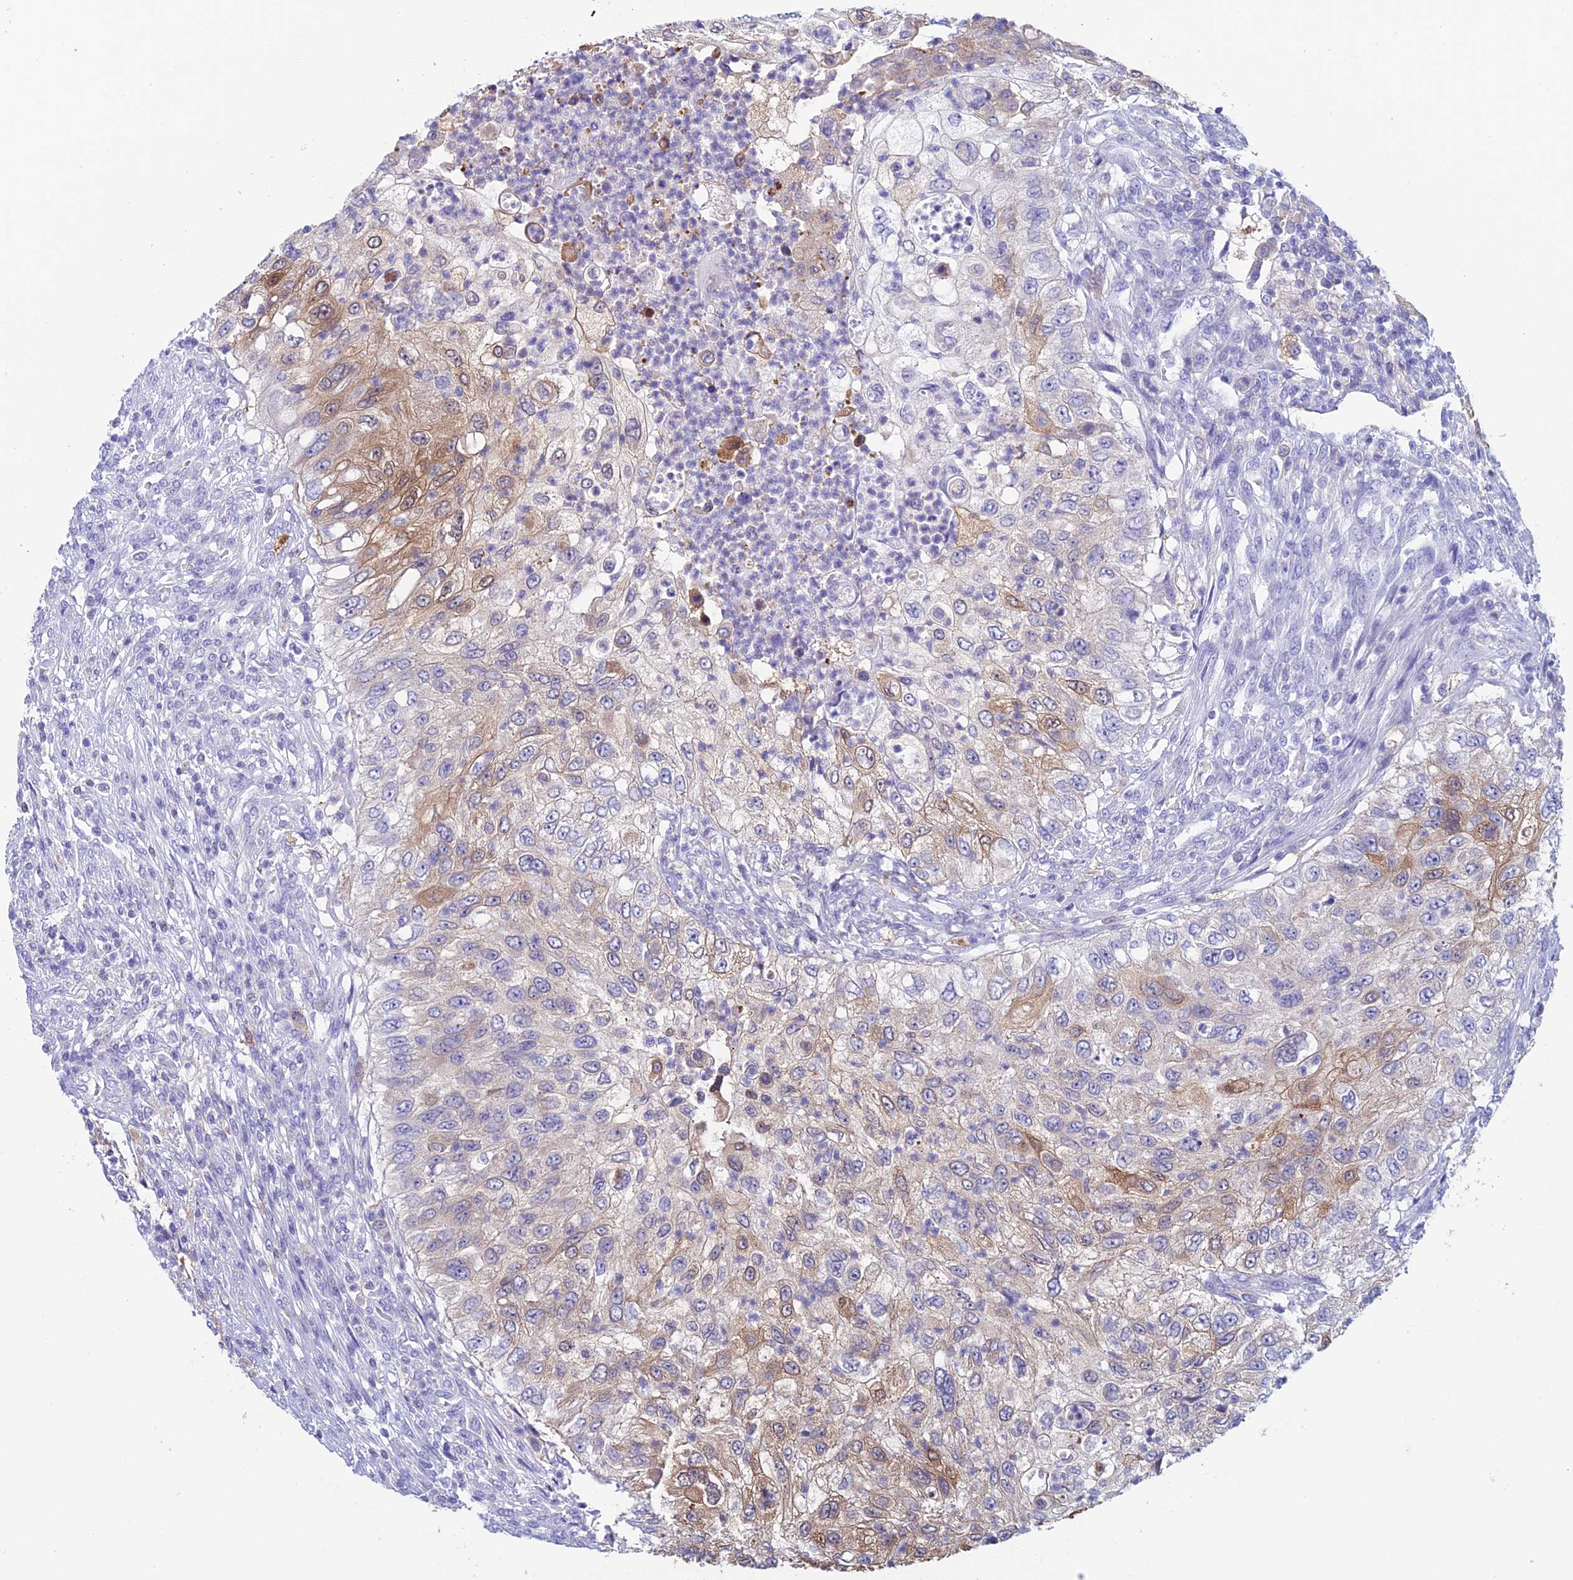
{"staining": {"intensity": "moderate", "quantity": "25%-75%", "location": "cytoplasmic/membranous,nuclear"}, "tissue": "urothelial cancer", "cell_type": "Tumor cells", "image_type": "cancer", "snomed": [{"axis": "morphology", "description": "Urothelial carcinoma, High grade"}, {"axis": "topography", "description": "Urinary bladder"}], "caption": "An image of high-grade urothelial carcinoma stained for a protein reveals moderate cytoplasmic/membranous and nuclear brown staining in tumor cells. (DAB (3,3'-diaminobenzidine) = brown stain, brightfield microscopy at high magnification).", "gene": "KCNK17", "patient": {"sex": "female", "age": 60}}